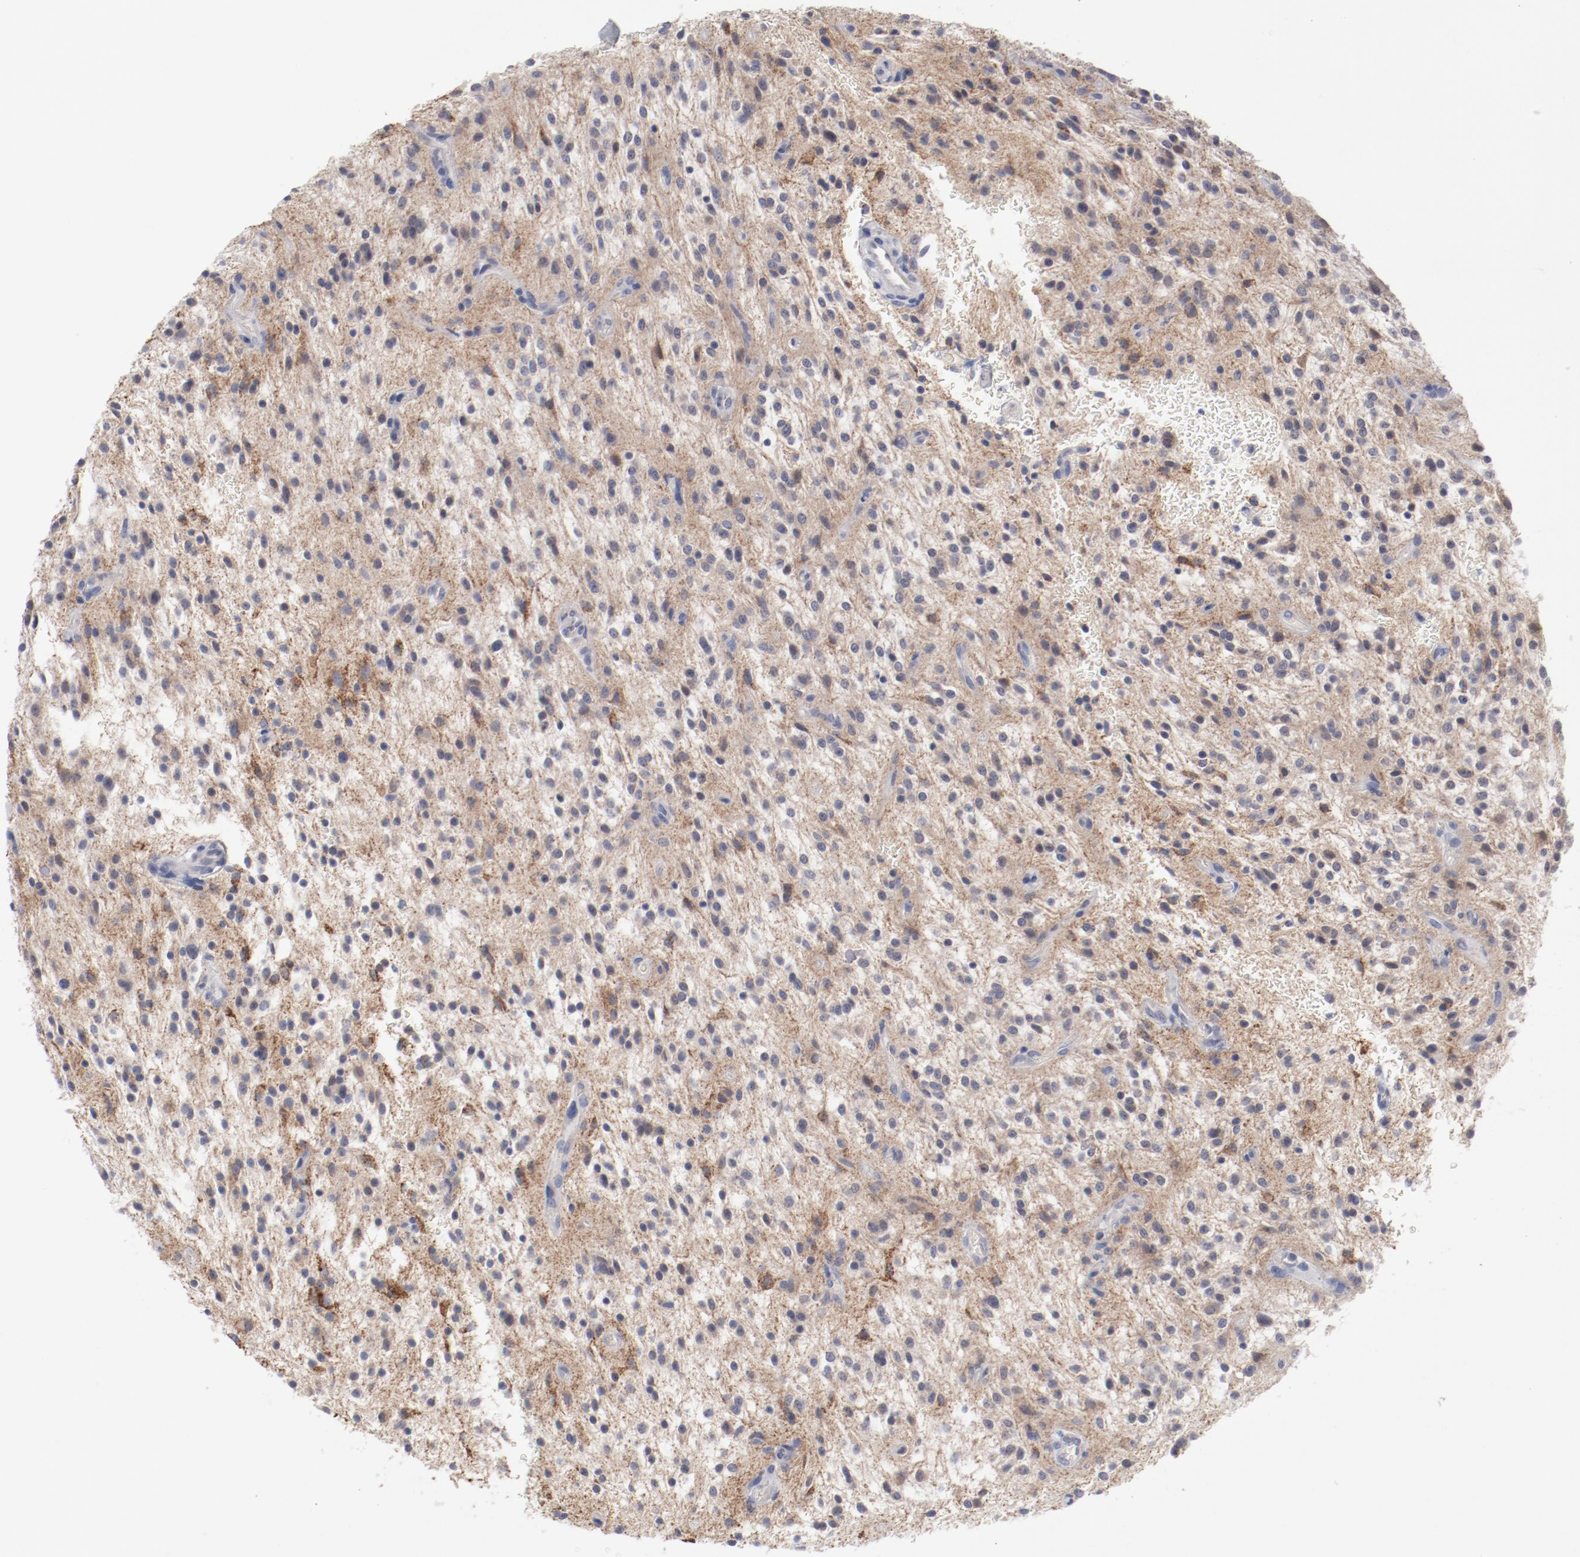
{"staining": {"intensity": "moderate", "quantity": "<25%", "location": "cytoplasmic/membranous"}, "tissue": "glioma", "cell_type": "Tumor cells", "image_type": "cancer", "snomed": [{"axis": "morphology", "description": "Glioma, malignant, NOS"}, {"axis": "topography", "description": "Cerebellum"}], "caption": "Immunohistochemical staining of glioma exhibits low levels of moderate cytoplasmic/membranous expression in approximately <25% of tumor cells. (brown staining indicates protein expression, while blue staining denotes nuclei).", "gene": "SH3BGR", "patient": {"sex": "female", "age": 10}}